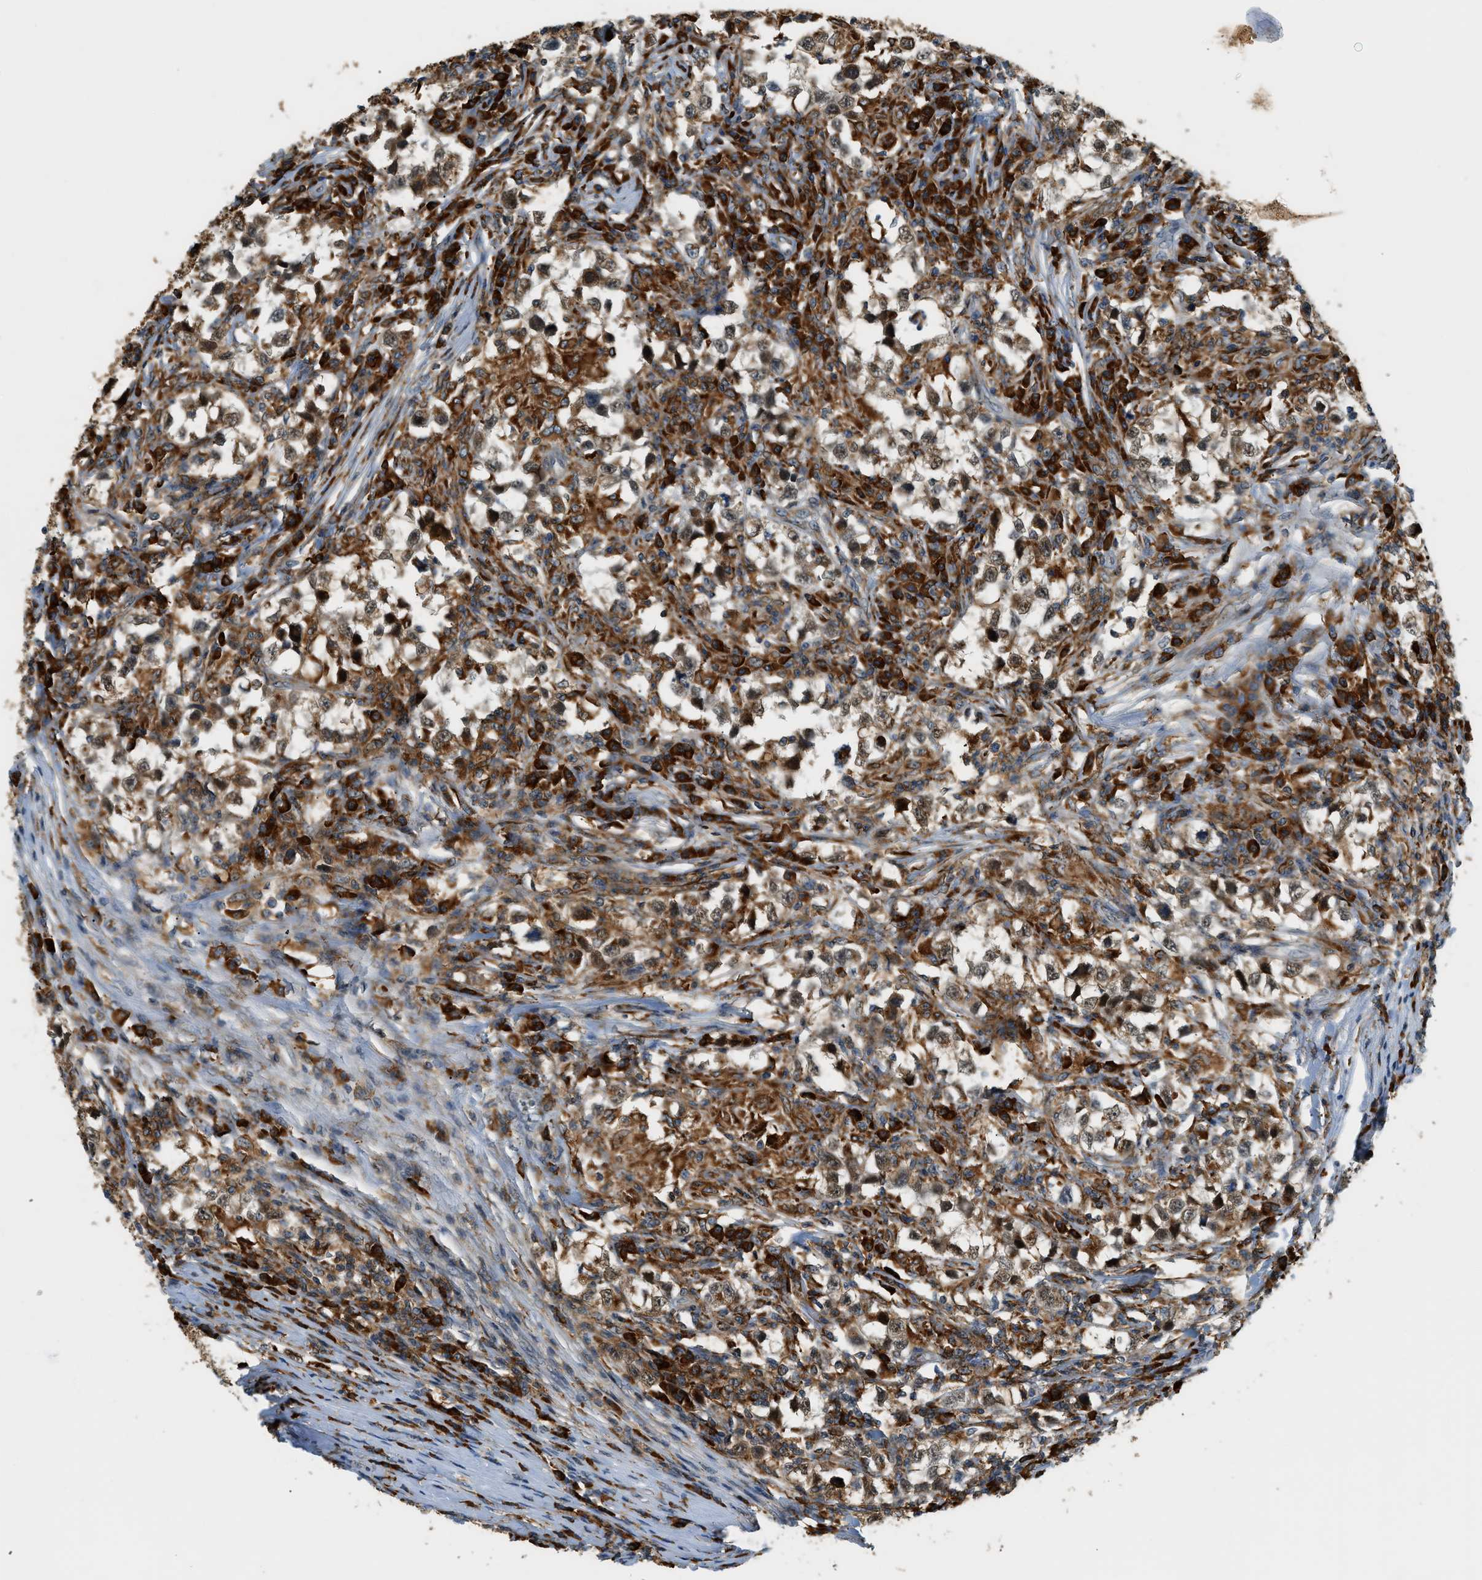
{"staining": {"intensity": "strong", "quantity": "25%-75%", "location": "cytoplasmic/membranous,nuclear"}, "tissue": "testis cancer", "cell_type": "Tumor cells", "image_type": "cancer", "snomed": [{"axis": "morphology", "description": "Carcinoma, Embryonal, NOS"}, {"axis": "topography", "description": "Testis"}], "caption": "IHC photomicrograph of neoplastic tissue: human testis cancer (embryonal carcinoma) stained using immunohistochemistry (IHC) reveals high levels of strong protein expression localized specifically in the cytoplasmic/membranous and nuclear of tumor cells, appearing as a cytoplasmic/membranous and nuclear brown color.", "gene": "SEMA4D", "patient": {"sex": "male", "age": 21}}